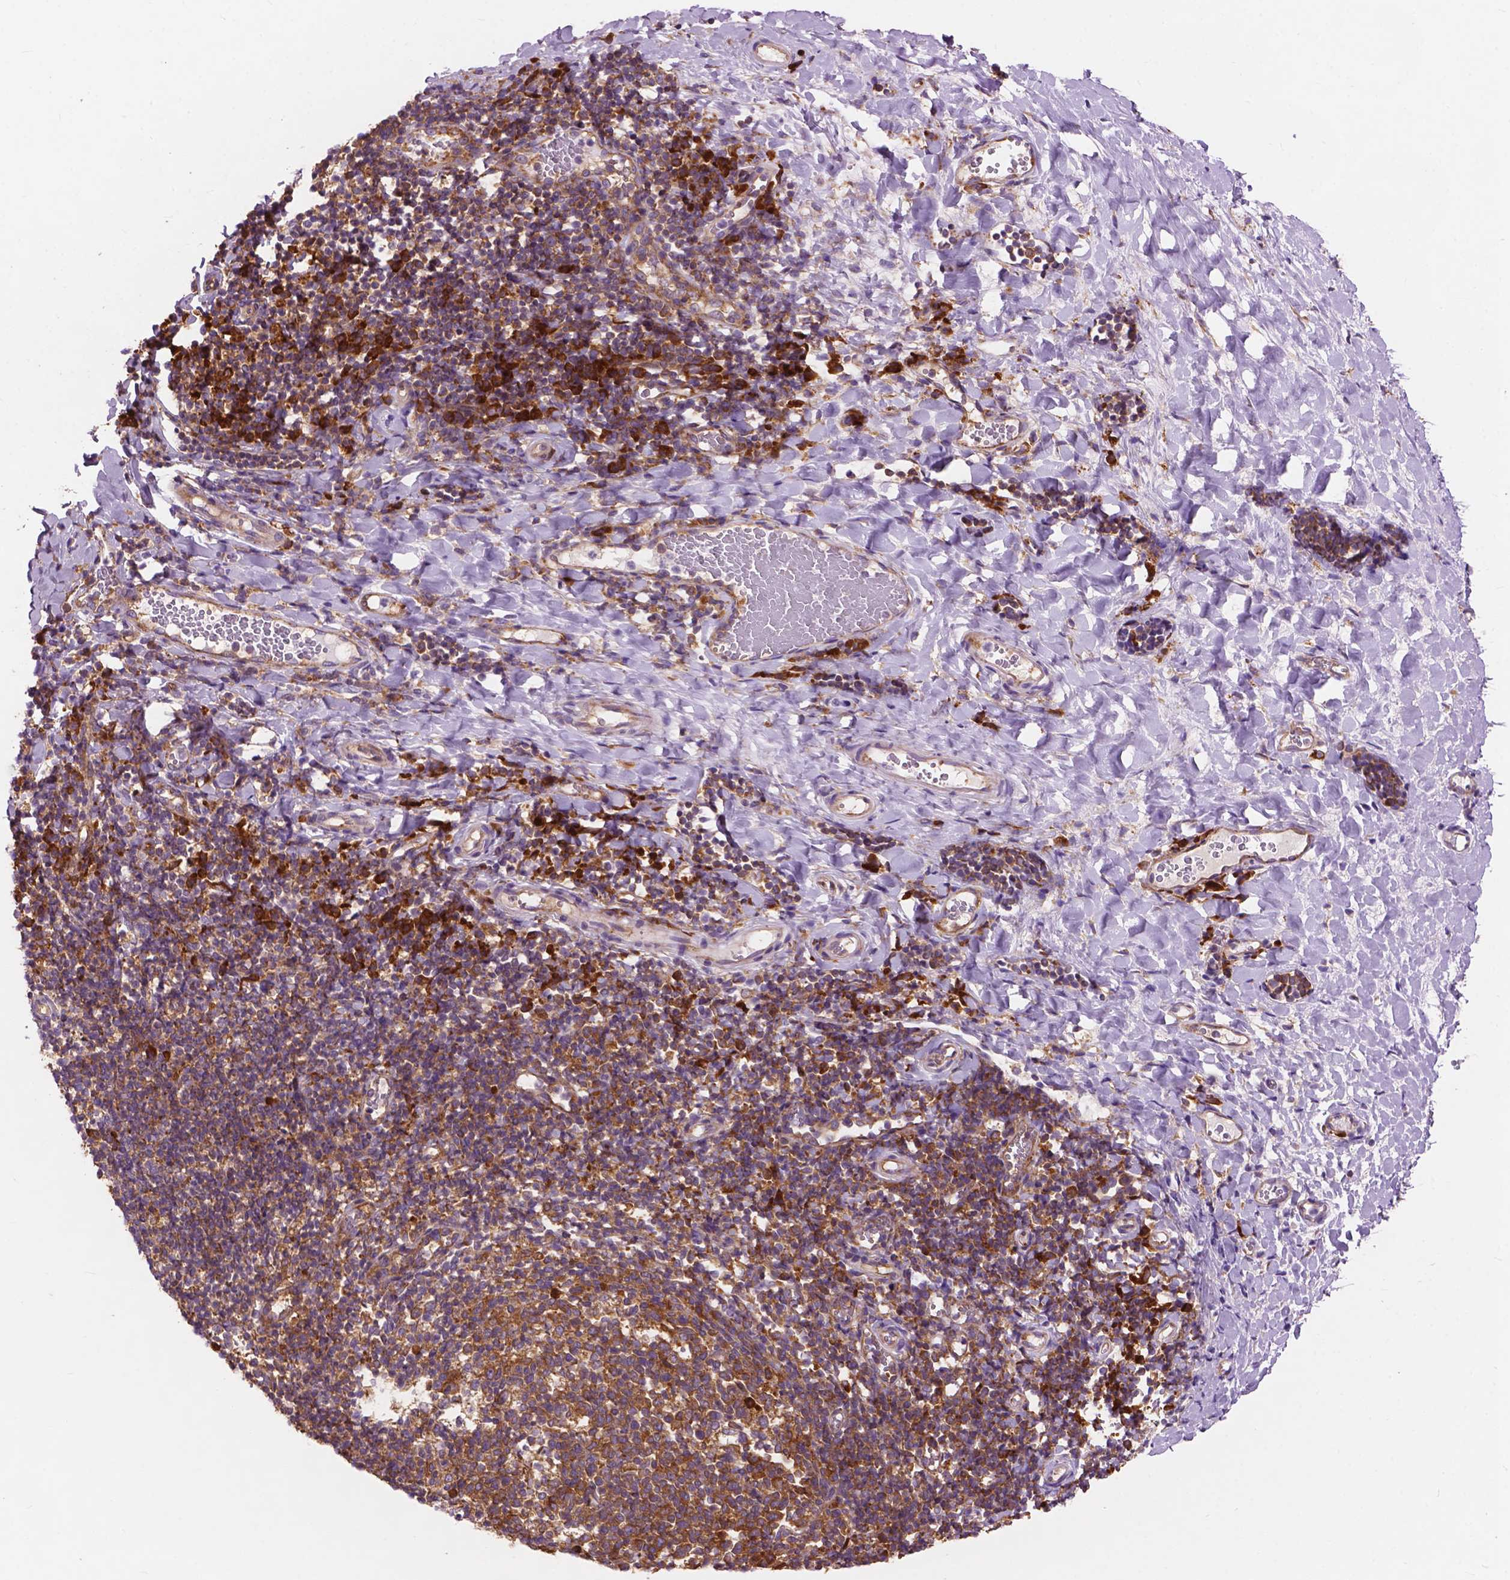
{"staining": {"intensity": "moderate", "quantity": ">75%", "location": "cytoplasmic/membranous"}, "tissue": "tonsil", "cell_type": "Germinal center cells", "image_type": "normal", "snomed": [{"axis": "morphology", "description": "Normal tissue, NOS"}, {"axis": "topography", "description": "Tonsil"}], "caption": "About >75% of germinal center cells in benign human tonsil demonstrate moderate cytoplasmic/membranous protein expression as visualized by brown immunohistochemical staining.", "gene": "RPL37A", "patient": {"sex": "female", "age": 10}}